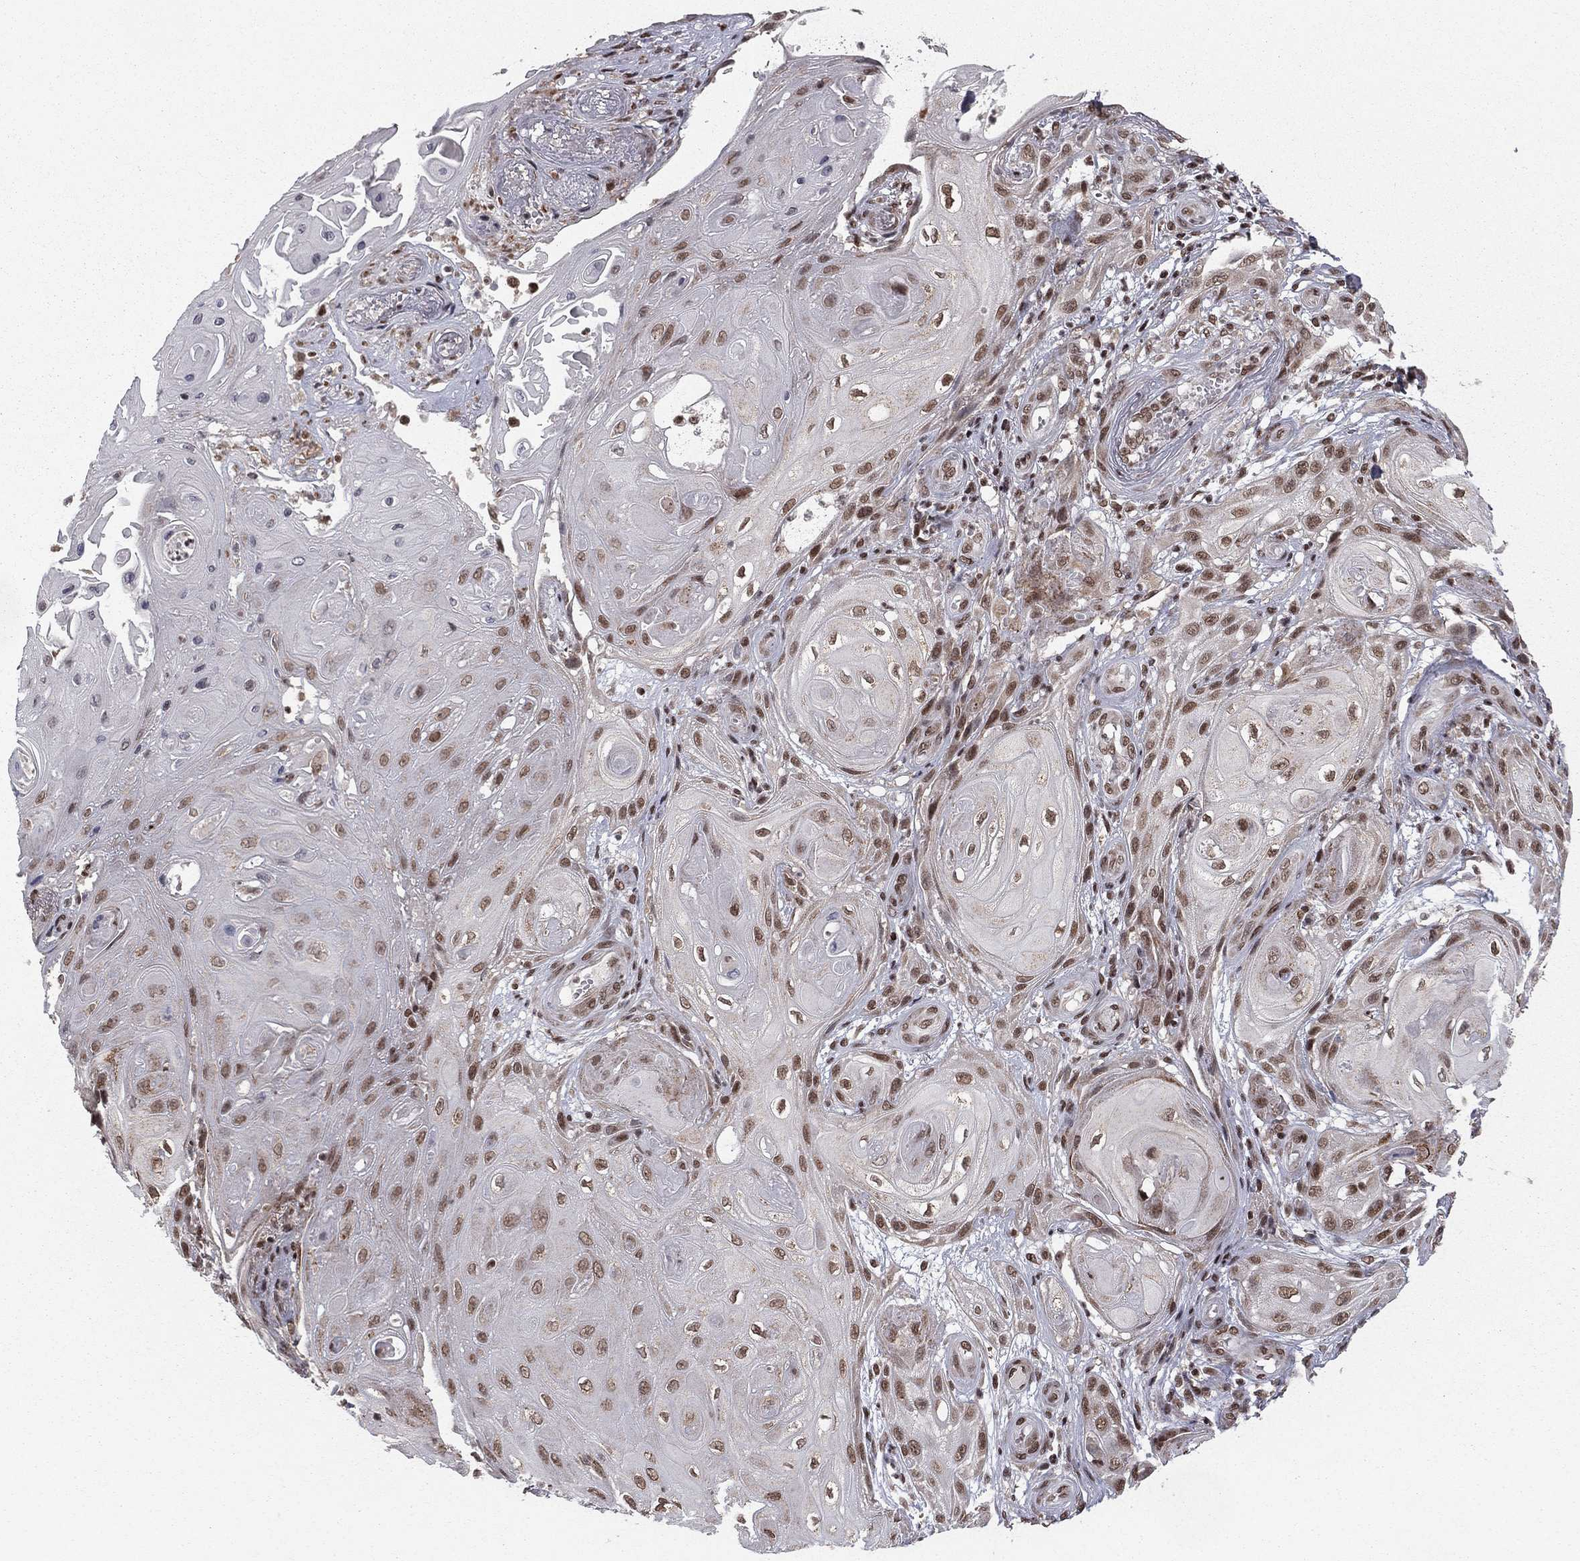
{"staining": {"intensity": "moderate", "quantity": "25%-75%", "location": "nuclear"}, "tissue": "skin cancer", "cell_type": "Tumor cells", "image_type": "cancer", "snomed": [{"axis": "morphology", "description": "Squamous cell carcinoma, NOS"}, {"axis": "topography", "description": "Skin"}], "caption": "Tumor cells demonstrate medium levels of moderate nuclear positivity in about 25%-75% of cells in skin cancer (squamous cell carcinoma).", "gene": "NFYB", "patient": {"sex": "male", "age": 62}}